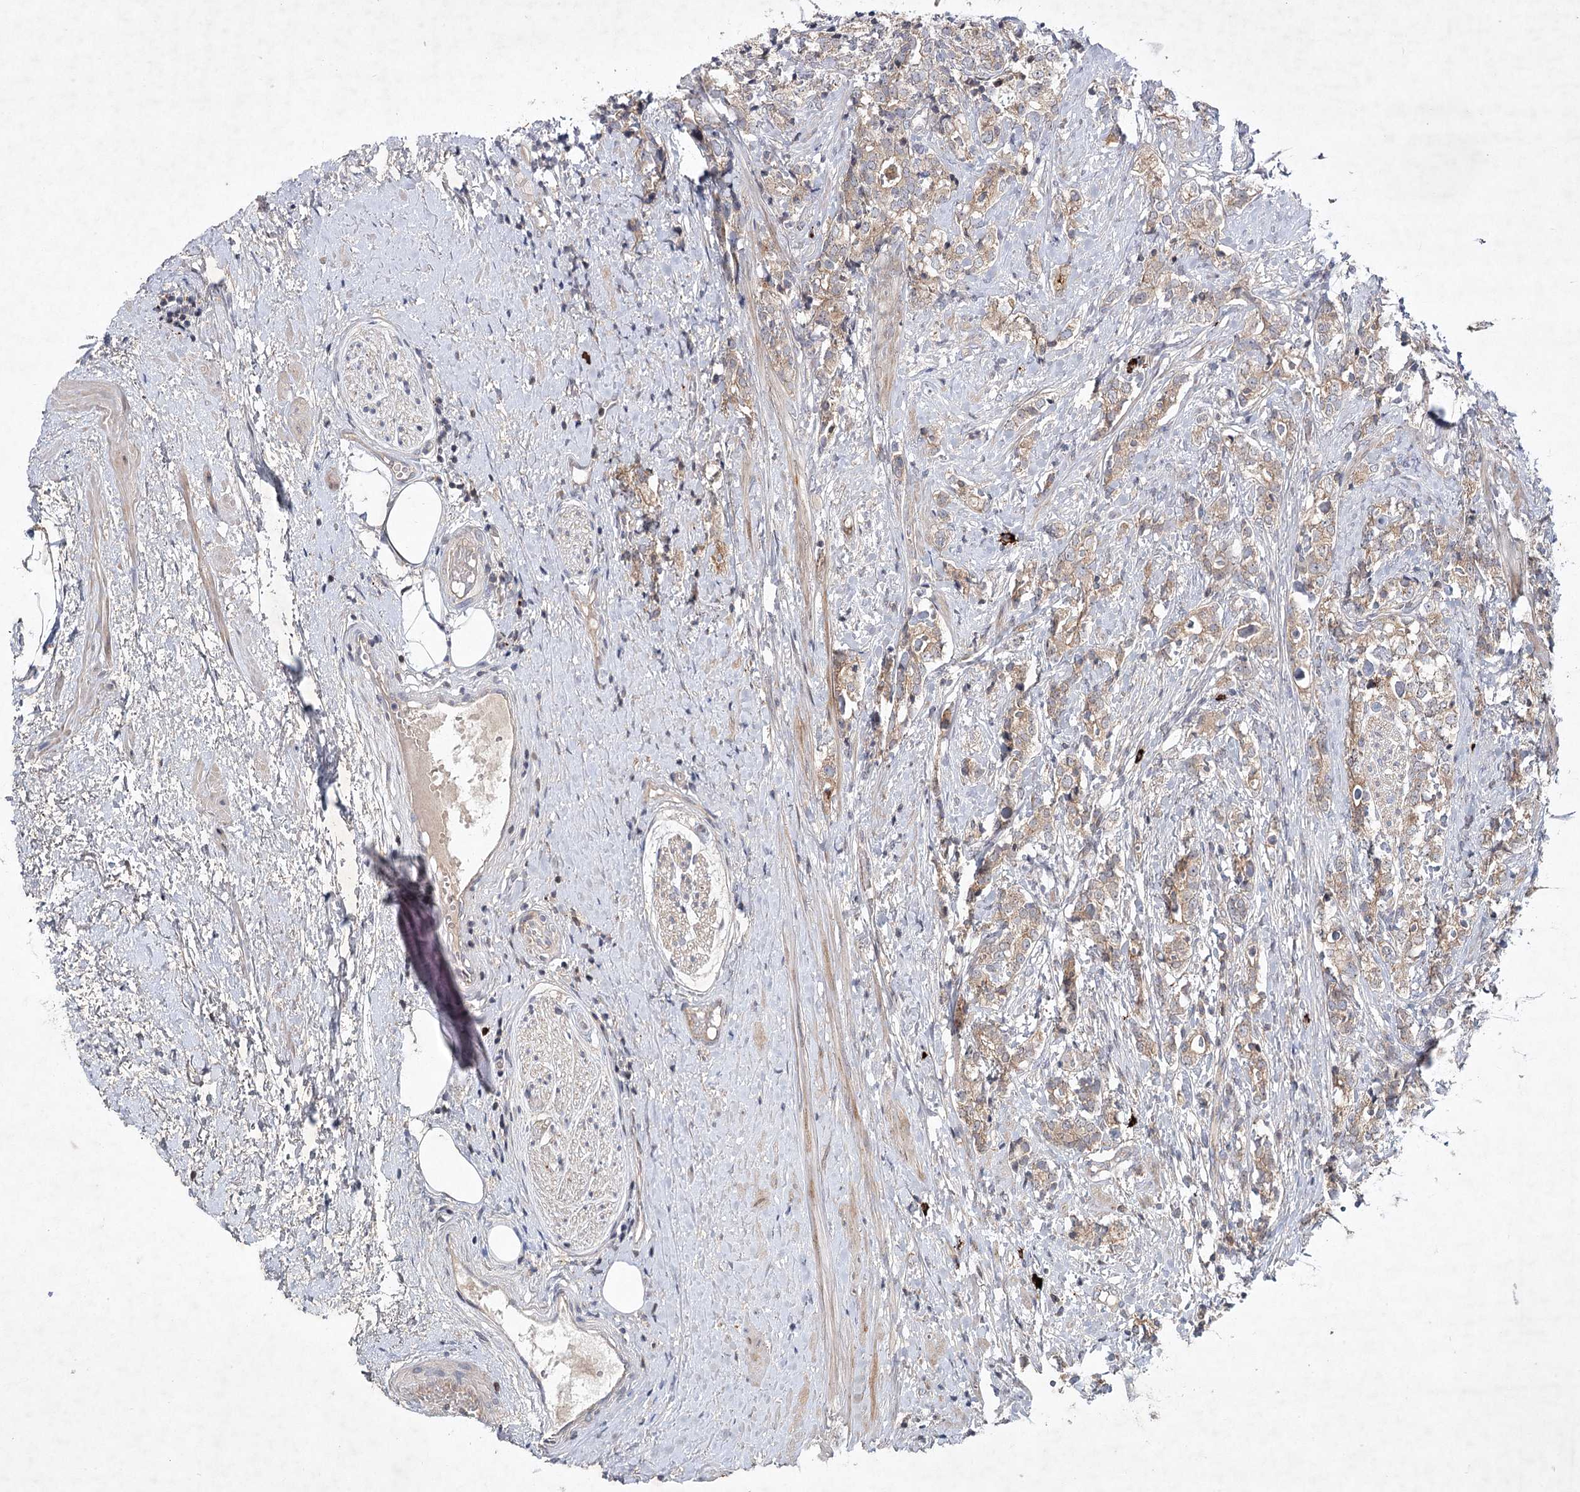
{"staining": {"intensity": "weak", "quantity": ">75%", "location": "cytoplasmic/membranous"}, "tissue": "prostate cancer", "cell_type": "Tumor cells", "image_type": "cancer", "snomed": [{"axis": "morphology", "description": "Adenocarcinoma, High grade"}, {"axis": "topography", "description": "Prostate"}], "caption": "Protein staining displays weak cytoplasmic/membranous expression in approximately >75% of tumor cells in prostate cancer. Nuclei are stained in blue.", "gene": "MAP3K13", "patient": {"sex": "male", "age": 69}}